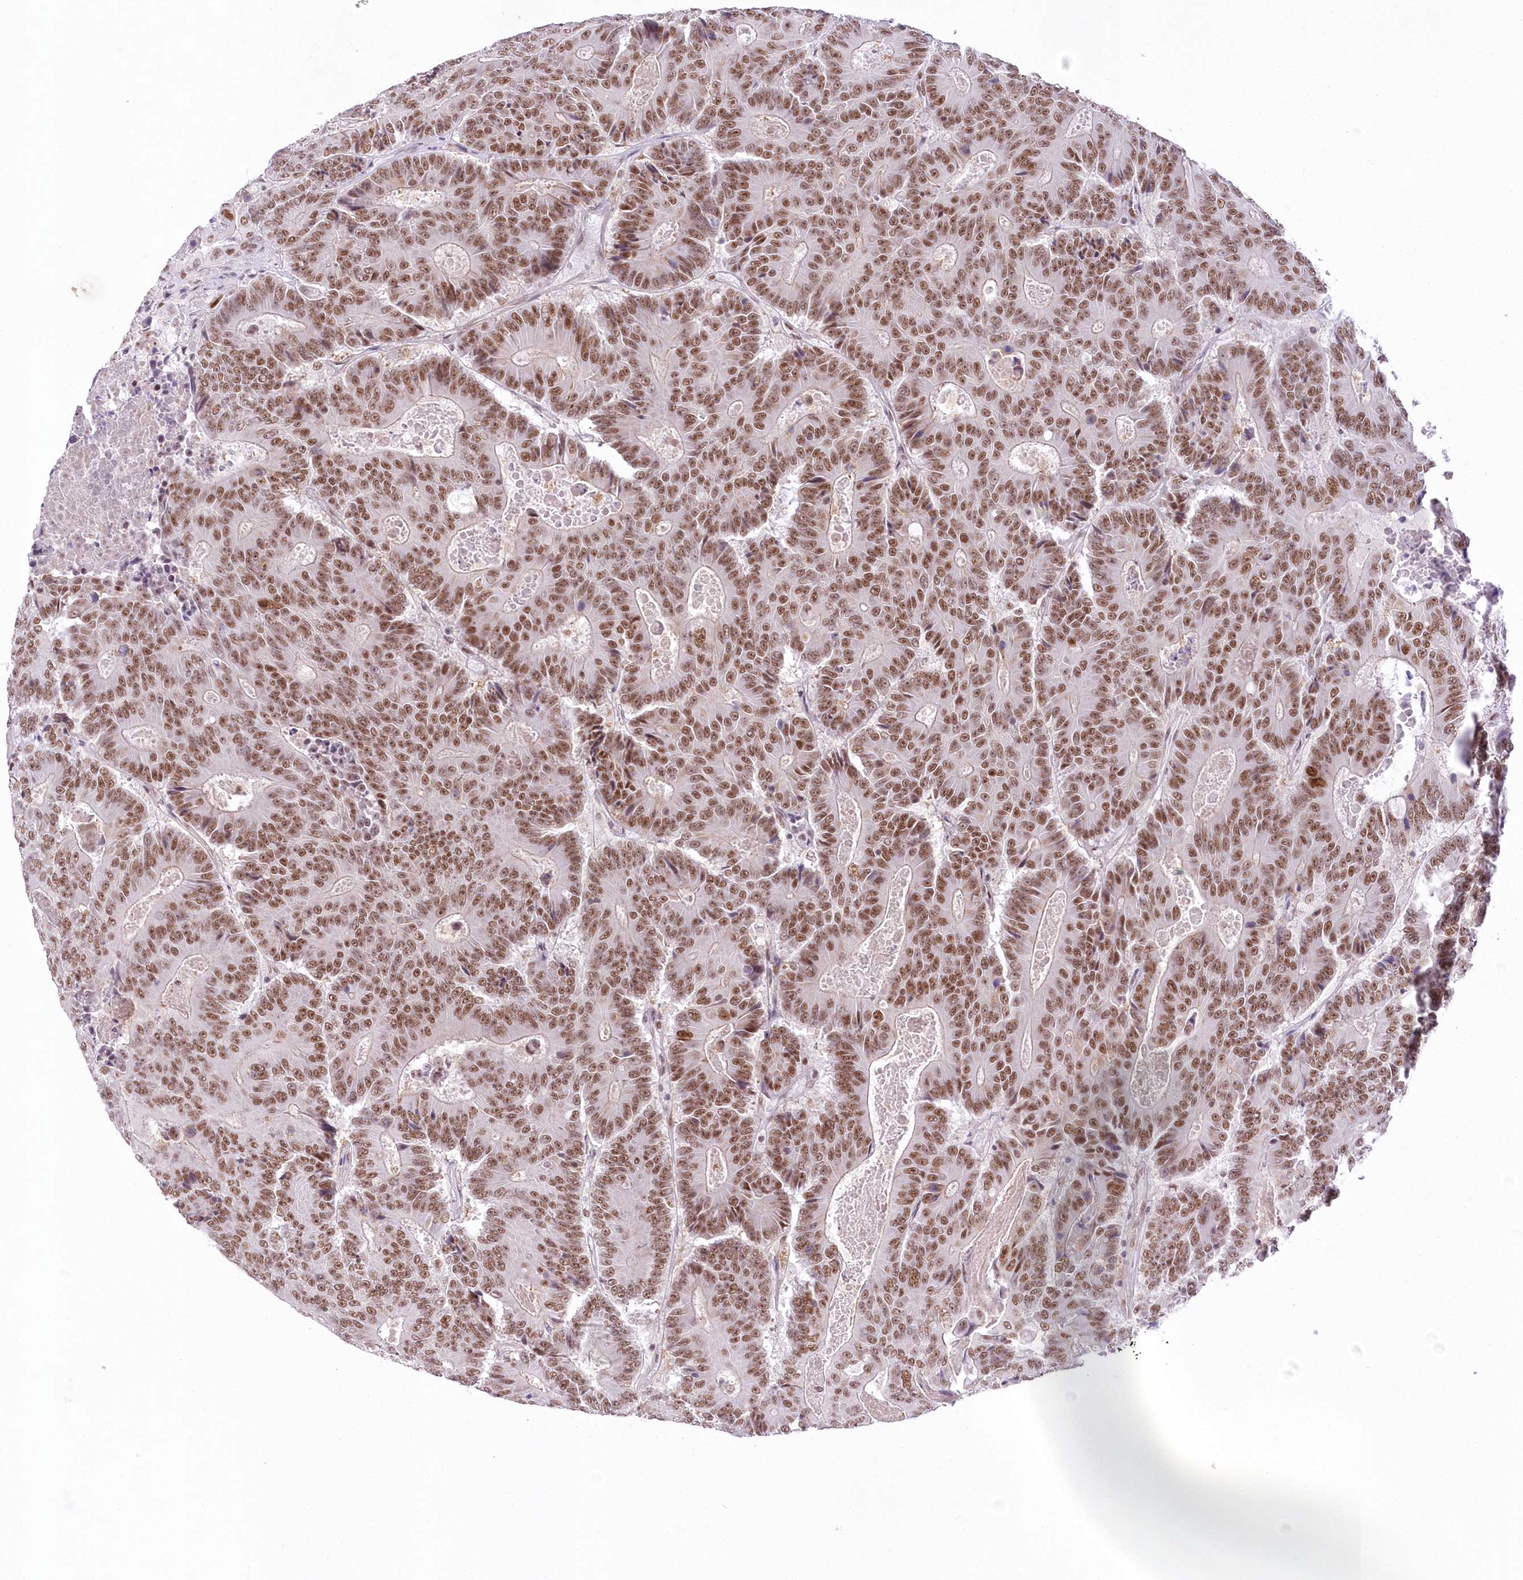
{"staining": {"intensity": "moderate", "quantity": ">75%", "location": "nuclear"}, "tissue": "colorectal cancer", "cell_type": "Tumor cells", "image_type": "cancer", "snomed": [{"axis": "morphology", "description": "Adenocarcinoma, NOS"}, {"axis": "topography", "description": "Colon"}], "caption": "Immunohistochemical staining of human adenocarcinoma (colorectal) demonstrates medium levels of moderate nuclear protein staining in approximately >75% of tumor cells.", "gene": "NSUN2", "patient": {"sex": "male", "age": 83}}